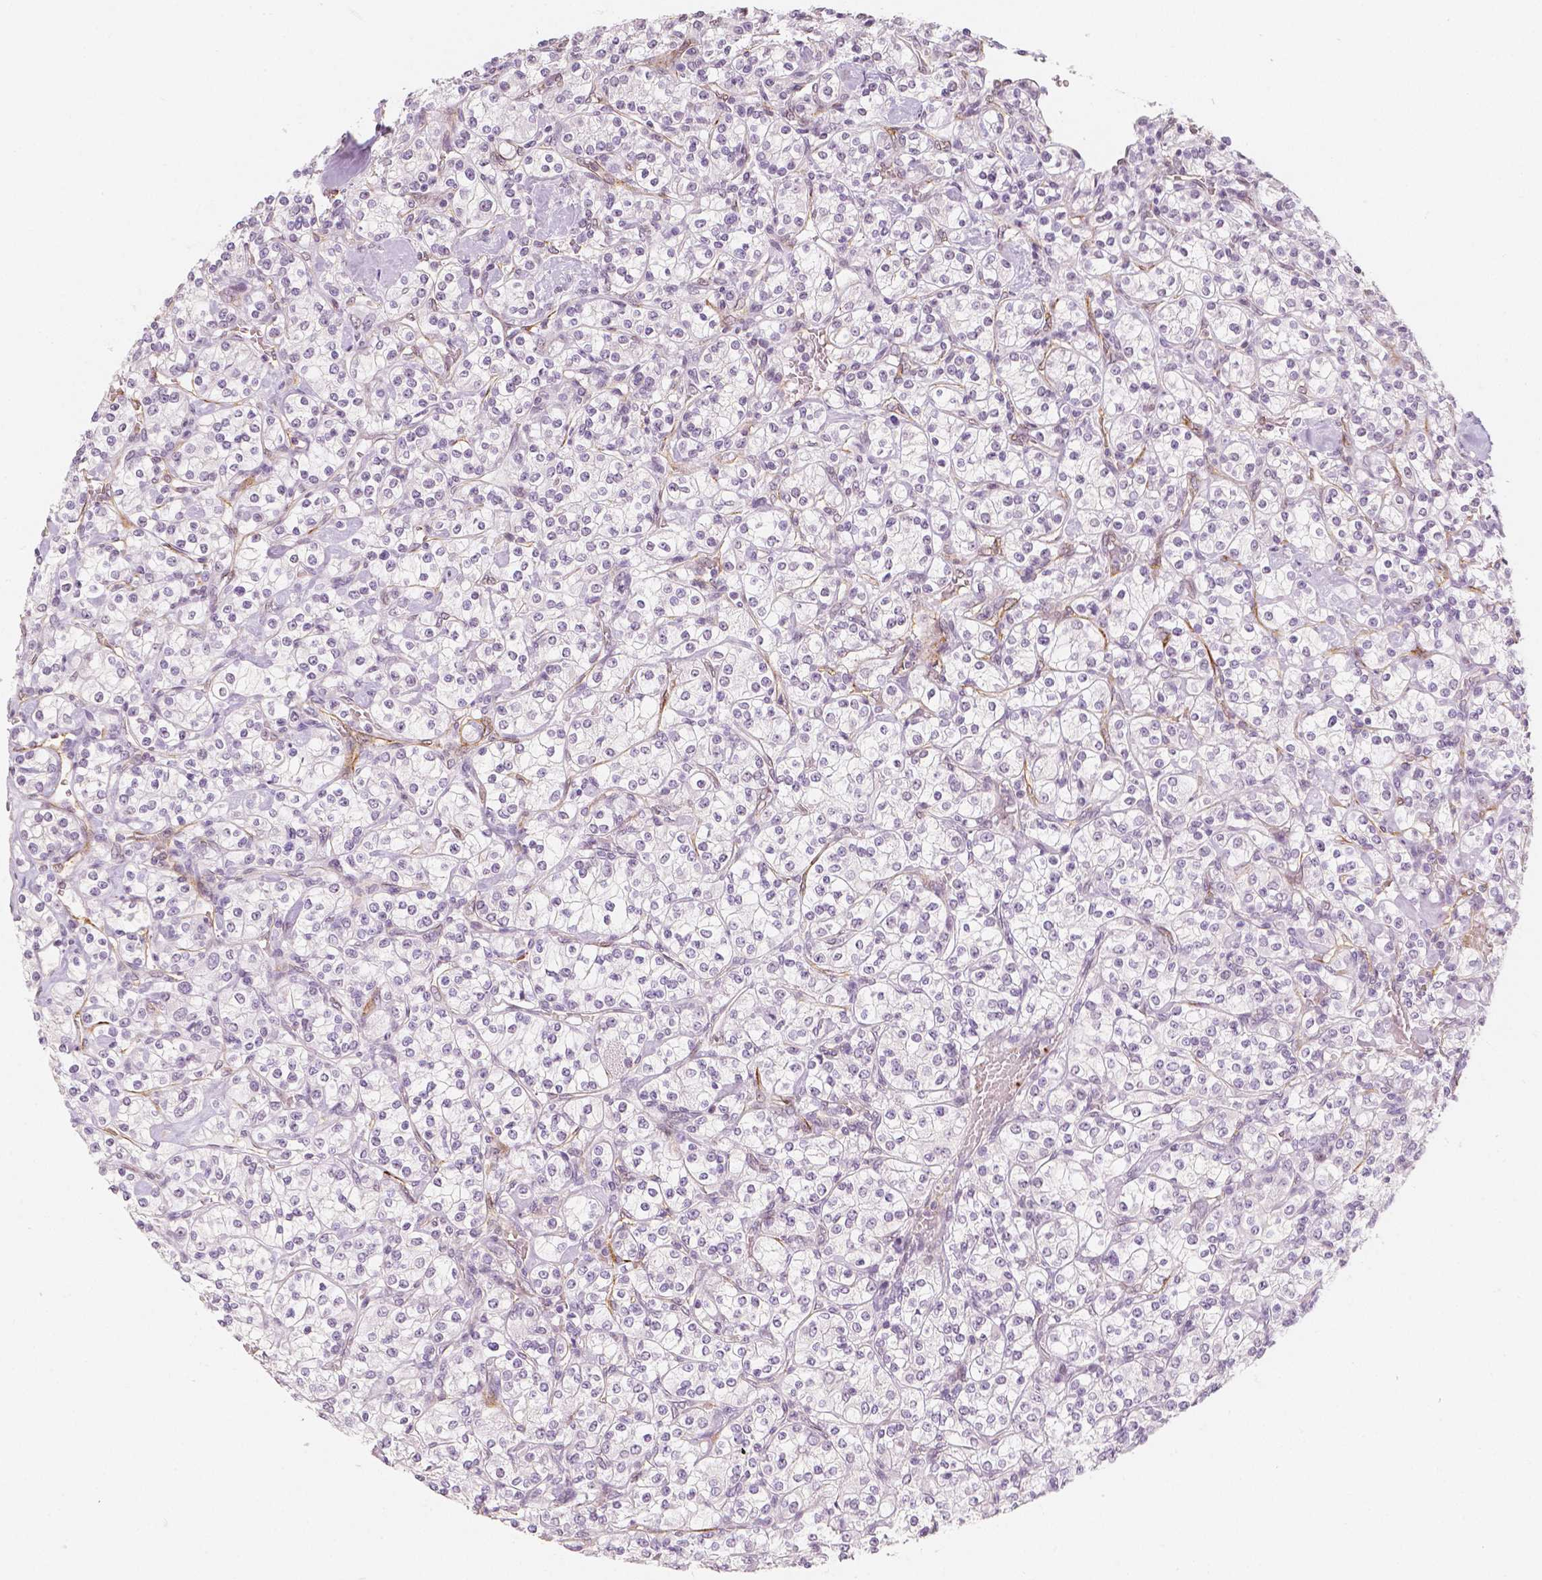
{"staining": {"intensity": "negative", "quantity": "none", "location": "none"}, "tissue": "renal cancer", "cell_type": "Tumor cells", "image_type": "cancer", "snomed": [{"axis": "morphology", "description": "Adenocarcinoma, NOS"}, {"axis": "topography", "description": "Kidney"}], "caption": "A high-resolution photomicrograph shows immunohistochemistry (IHC) staining of adenocarcinoma (renal), which shows no significant expression in tumor cells.", "gene": "KDM5B", "patient": {"sex": "male", "age": 77}}